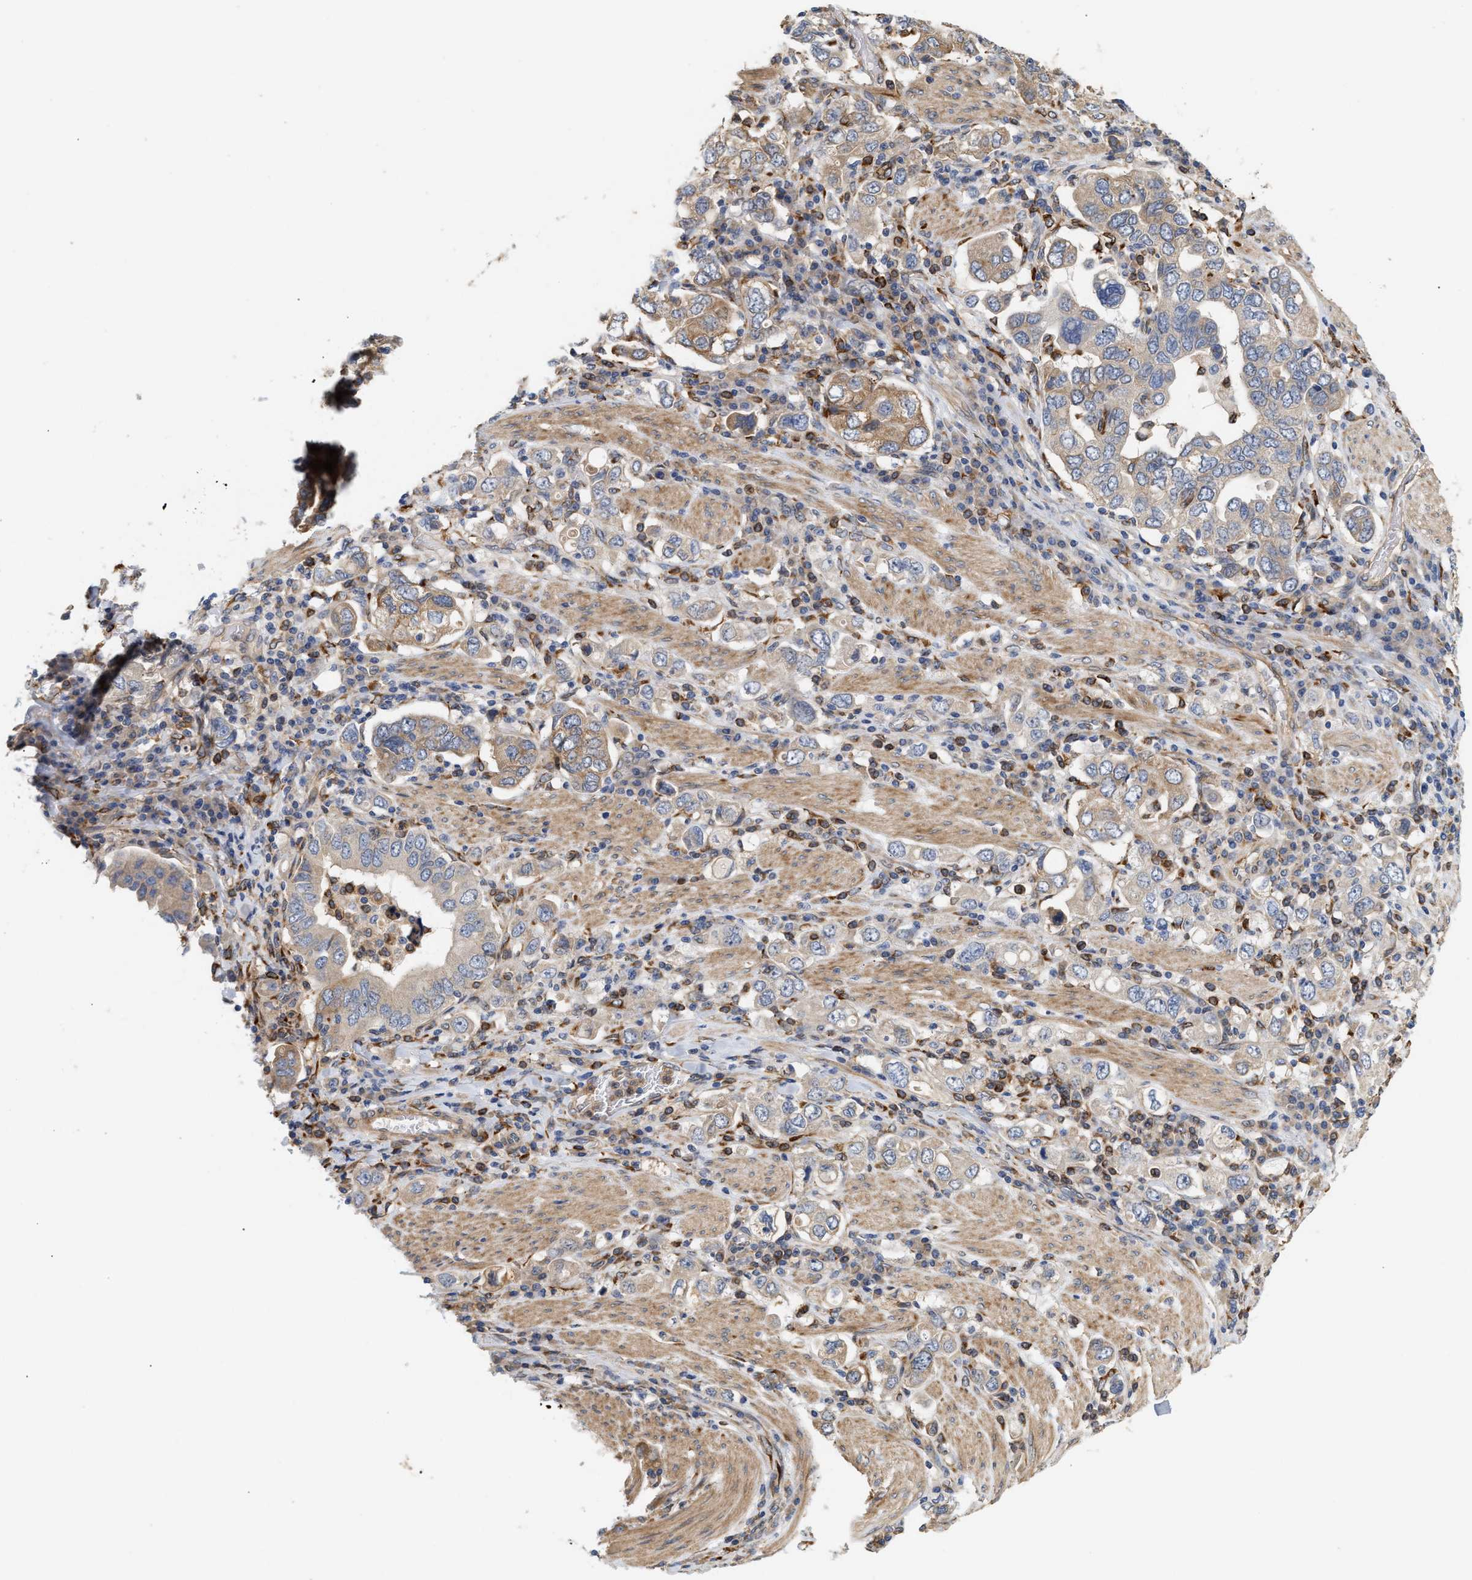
{"staining": {"intensity": "weak", "quantity": "<25%", "location": "cytoplasmic/membranous"}, "tissue": "stomach cancer", "cell_type": "Tumor cells", "image_type": "cancer", "snomed": [{"axis": "morphology", "description": "Adenocarcinoma, NOS"}, {"axis": "topography", "description": "Stomach, upper"}], "caption": "Photomicrograph shows no protein expression in tumor cells of stomach adenocarcinoma tissue. The staining was performed using DAB (3,3'-diaminobenzidine) to visualize the protein expression in brown, while the nuclei were stained in blue with hematoxylin (Magnification: 20x).", "gene": "PLCD1", "patient": {"sex": "male", "age": 62}}